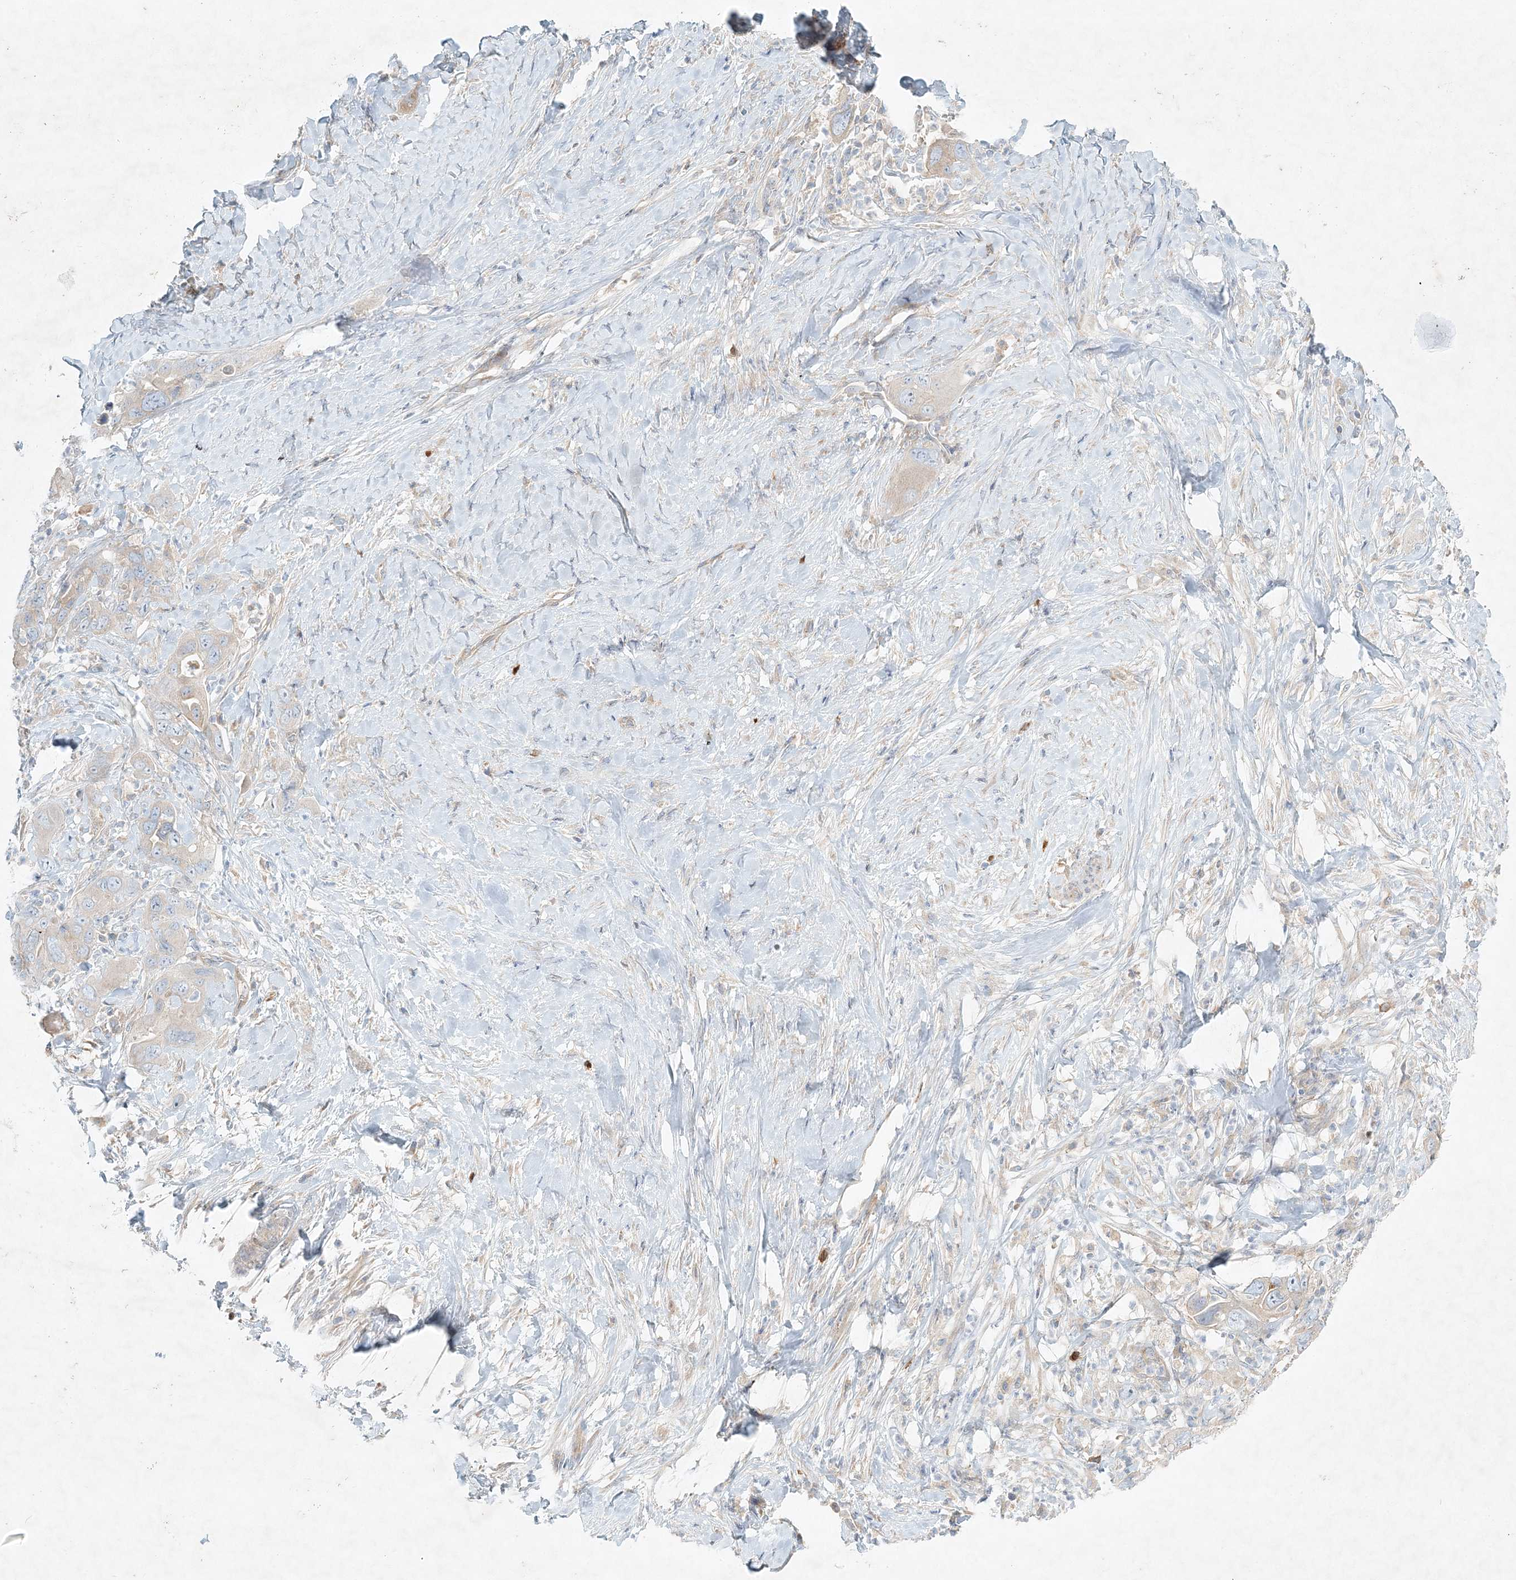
{"staining": {"intensity": "moderate", "quantity": "<25%", "location": "cytoplasmic/membranous"}, "tissue": "pancreatic cancer", "cell_type": "Tumor cells", "image_type": "cancer", "snomed": [{"axis": "morphology", "description": "Adenocarcinoma, NOS"}, {"axis": "topography", "description": "Pancreas"}], "caption": "Pancreatic cancer (adenocarcinoma) stained for a protein (brown) shows moderate cytoplasmic/membranous positive staining in approximately <25% of tumor cells.", "gene": "STK11IP", "patient": {"sex": "female", "age": 71}}